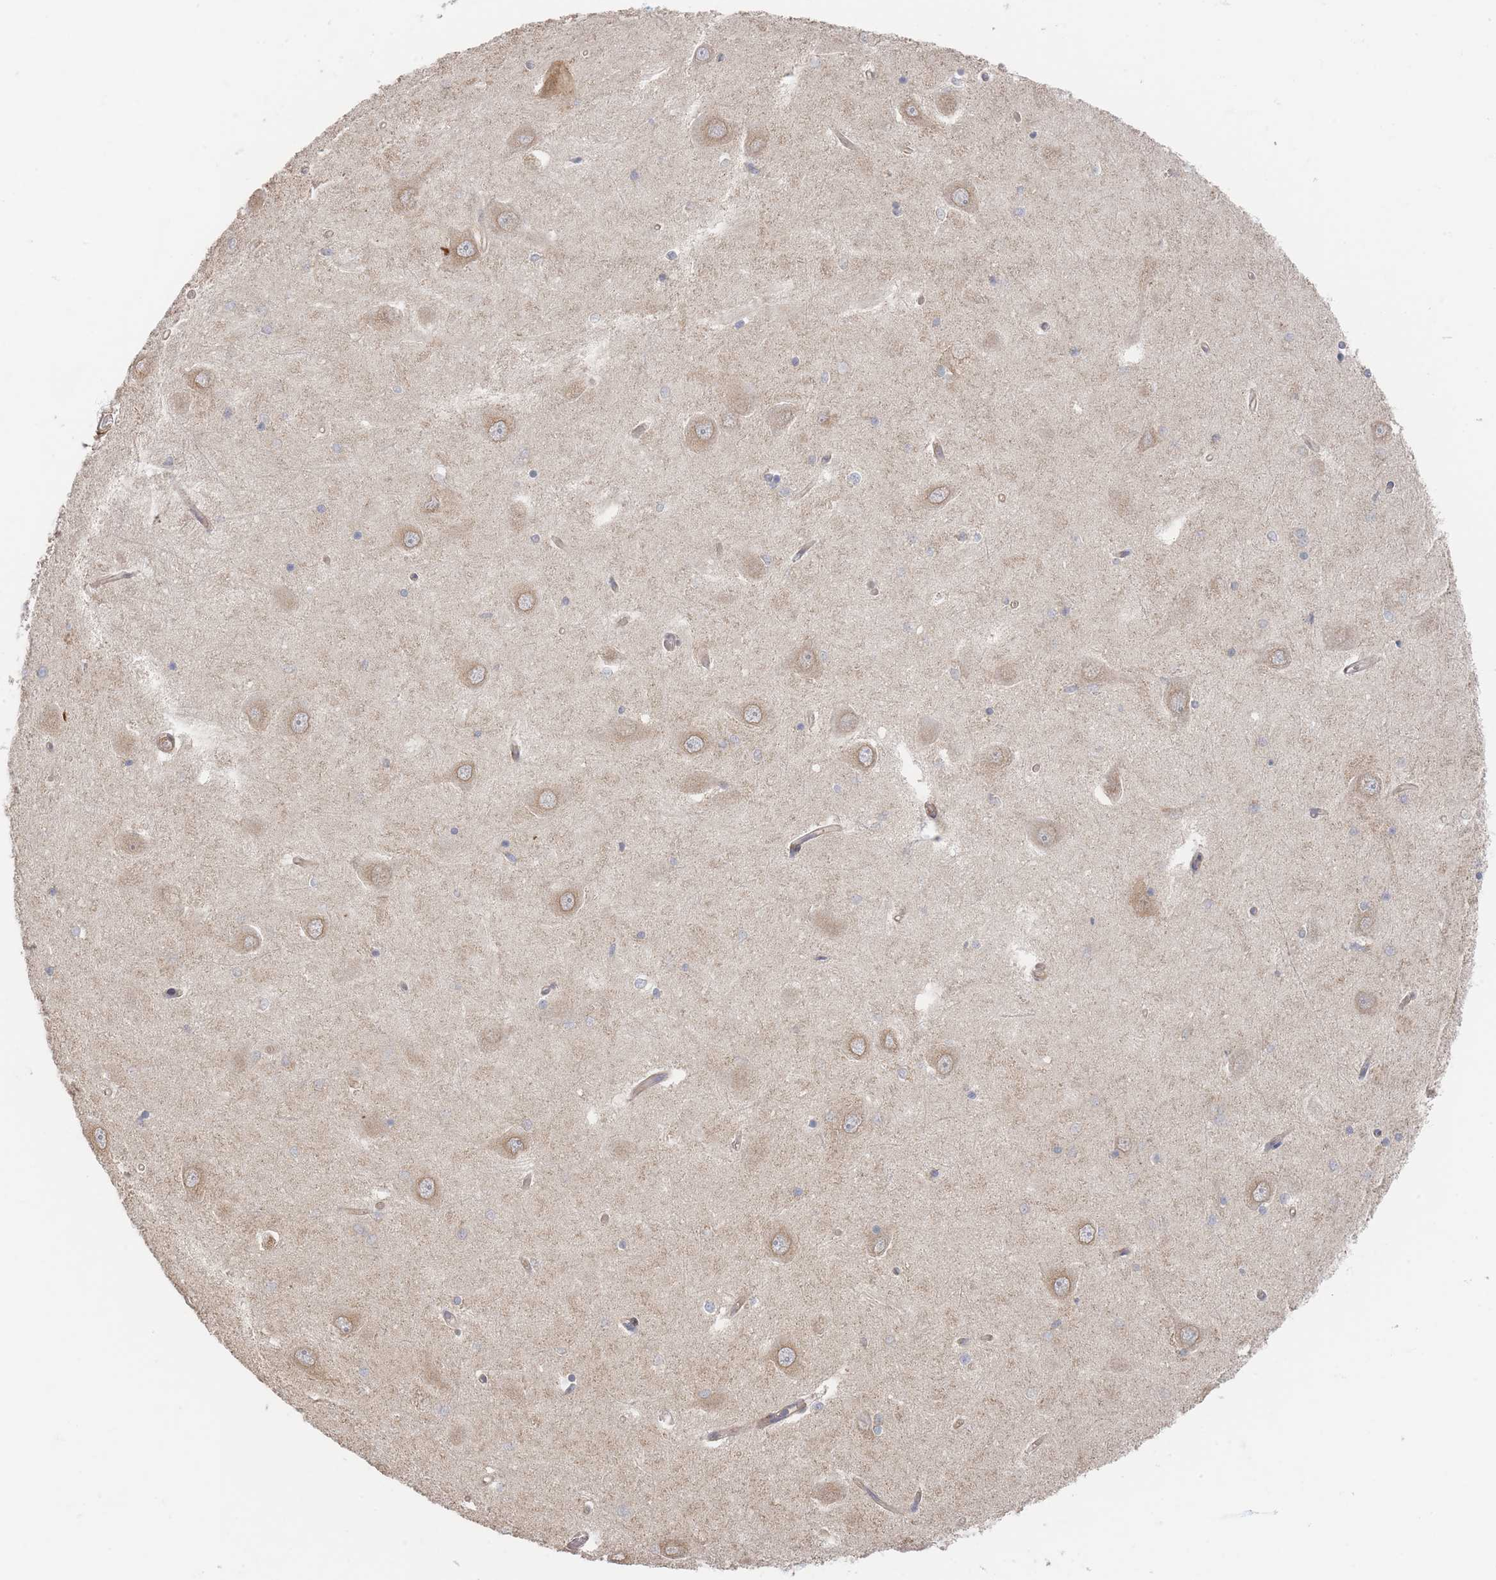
{"staining": {"intensity": "moderate", "quantity": "<25%", "location": "cytoplasmic/membranous"}, "tissue": "hippocampus", "cell_type": "Glial cells", "image_type": "normal", "snomed": [{"axis": "morphology", "description": "Normal tissue, NOS"}, {"axis": "topography", "description": "Hippocampus"}], "caption": "High-magnification brightfield microscopy of unremarkable hippocampus stained with DAB (3,3'-diaminobenzidine) (brown) and counterstained with hematoxylin (blue). glial cells exhibit moderate cytoplasmic/membranous staining is appreciated in approximately<25% of cells. (IHC, brightfield microscopy, high magnification).", "gene": "GLE1", "patient": {"sex": "male", "age": 45}}